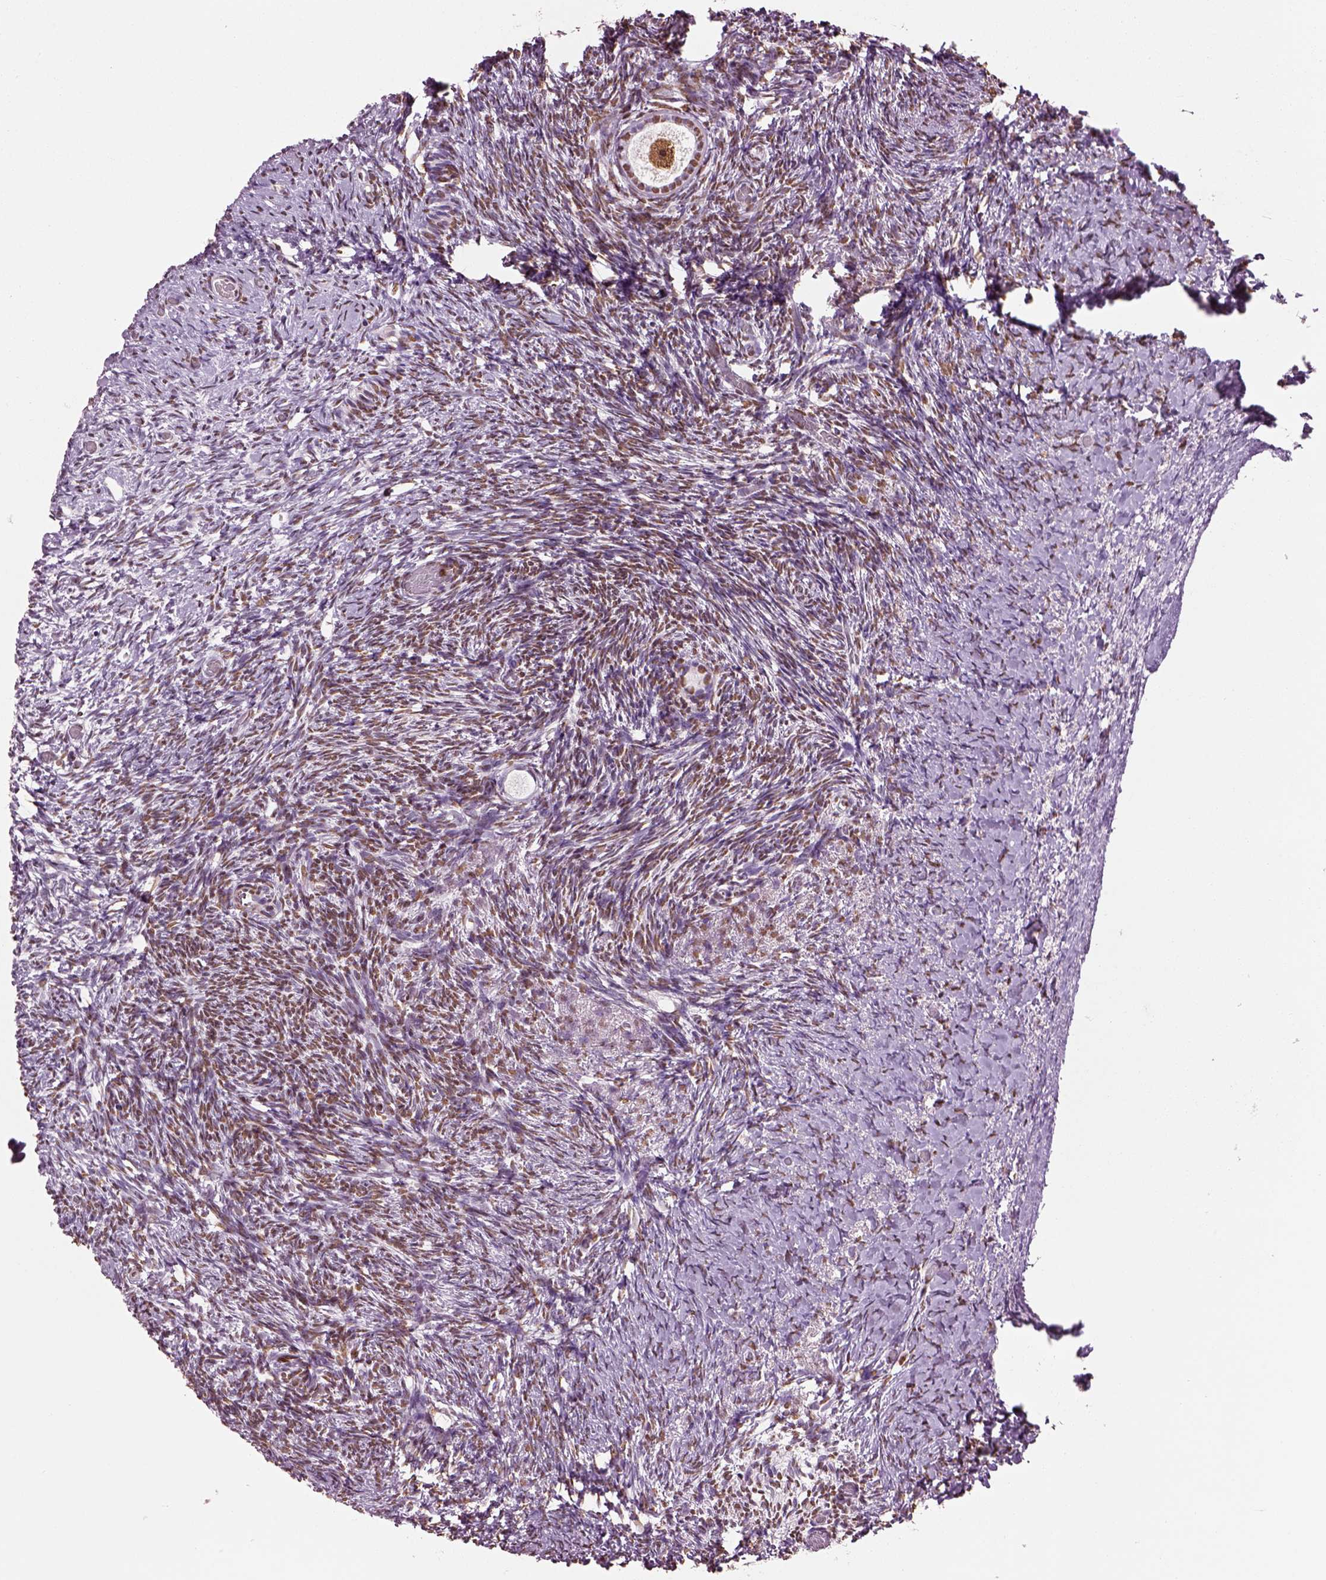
{"staining": {"intensity": "moderate", "quantity": "25%-75%", "location": "nuclear"}, "tissue": "ovary", "cell_type": "Ovarian stroma cells", "image_type": "normal", "snomed": [{"axis": "morphology", "description": "Normal tissue, NOS"}, {"axis": "topography", "description": "Ovary"}], "caption": "A high-resolution histopathology image shows immunohistochemistry staining of benign ovary, which shows moderate nuclear expression in approximately 25%-75% of ovarian stroma cells.", "gene": "DDX3X", "patient": {"sex": "female", "age": 39}}